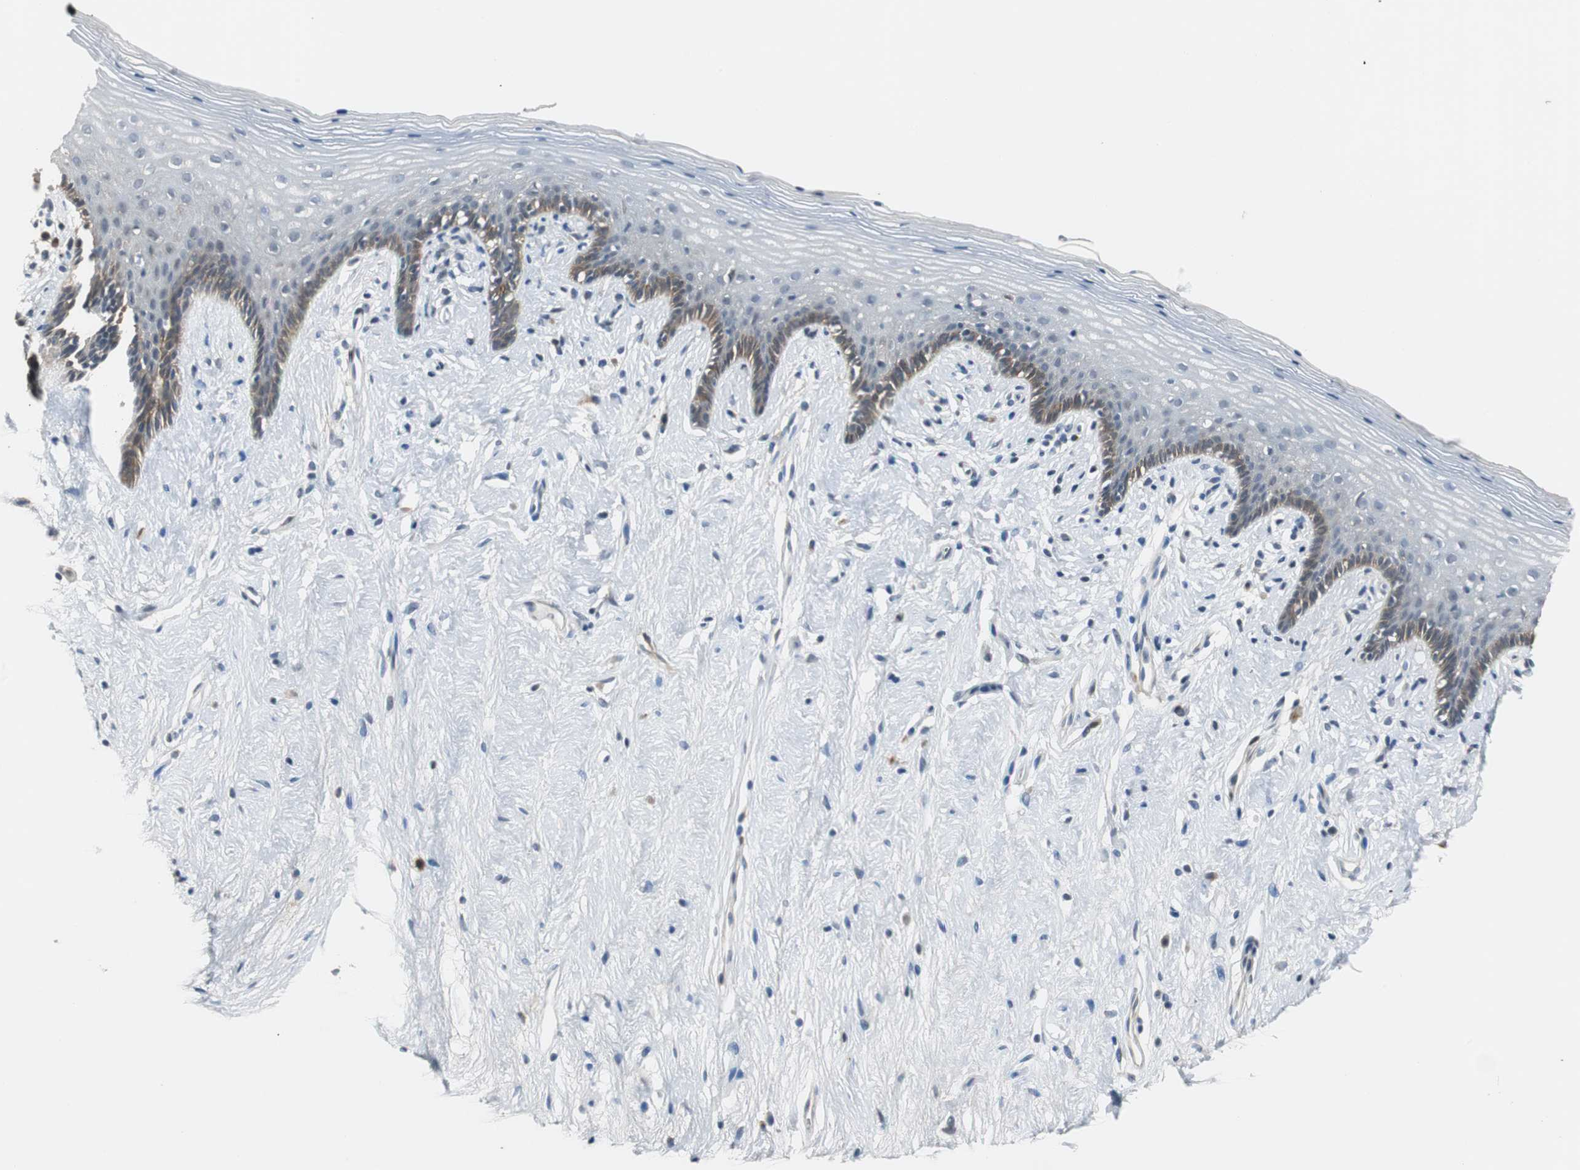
{"staining": {"intensity": "moderate", "quantity": "<25%", "location": "cytoplasmic/membranous"}, "tissue": "vagina", "cell_type": "Squamous epithelial cells", "image_type": "normal", "snomed": [{"axis": "morphology", "description": "Normal tissue, NOS"}, {"axis": "topography", "description": "Vagina"}], "caption": "Protein staining of benign vagina demonstrates moderate cytoplasmic/membranous staining in about <25% of squamous epithelial cells.", "gene": "FHL2", "patient": {"sex": "female", "age": 44}}